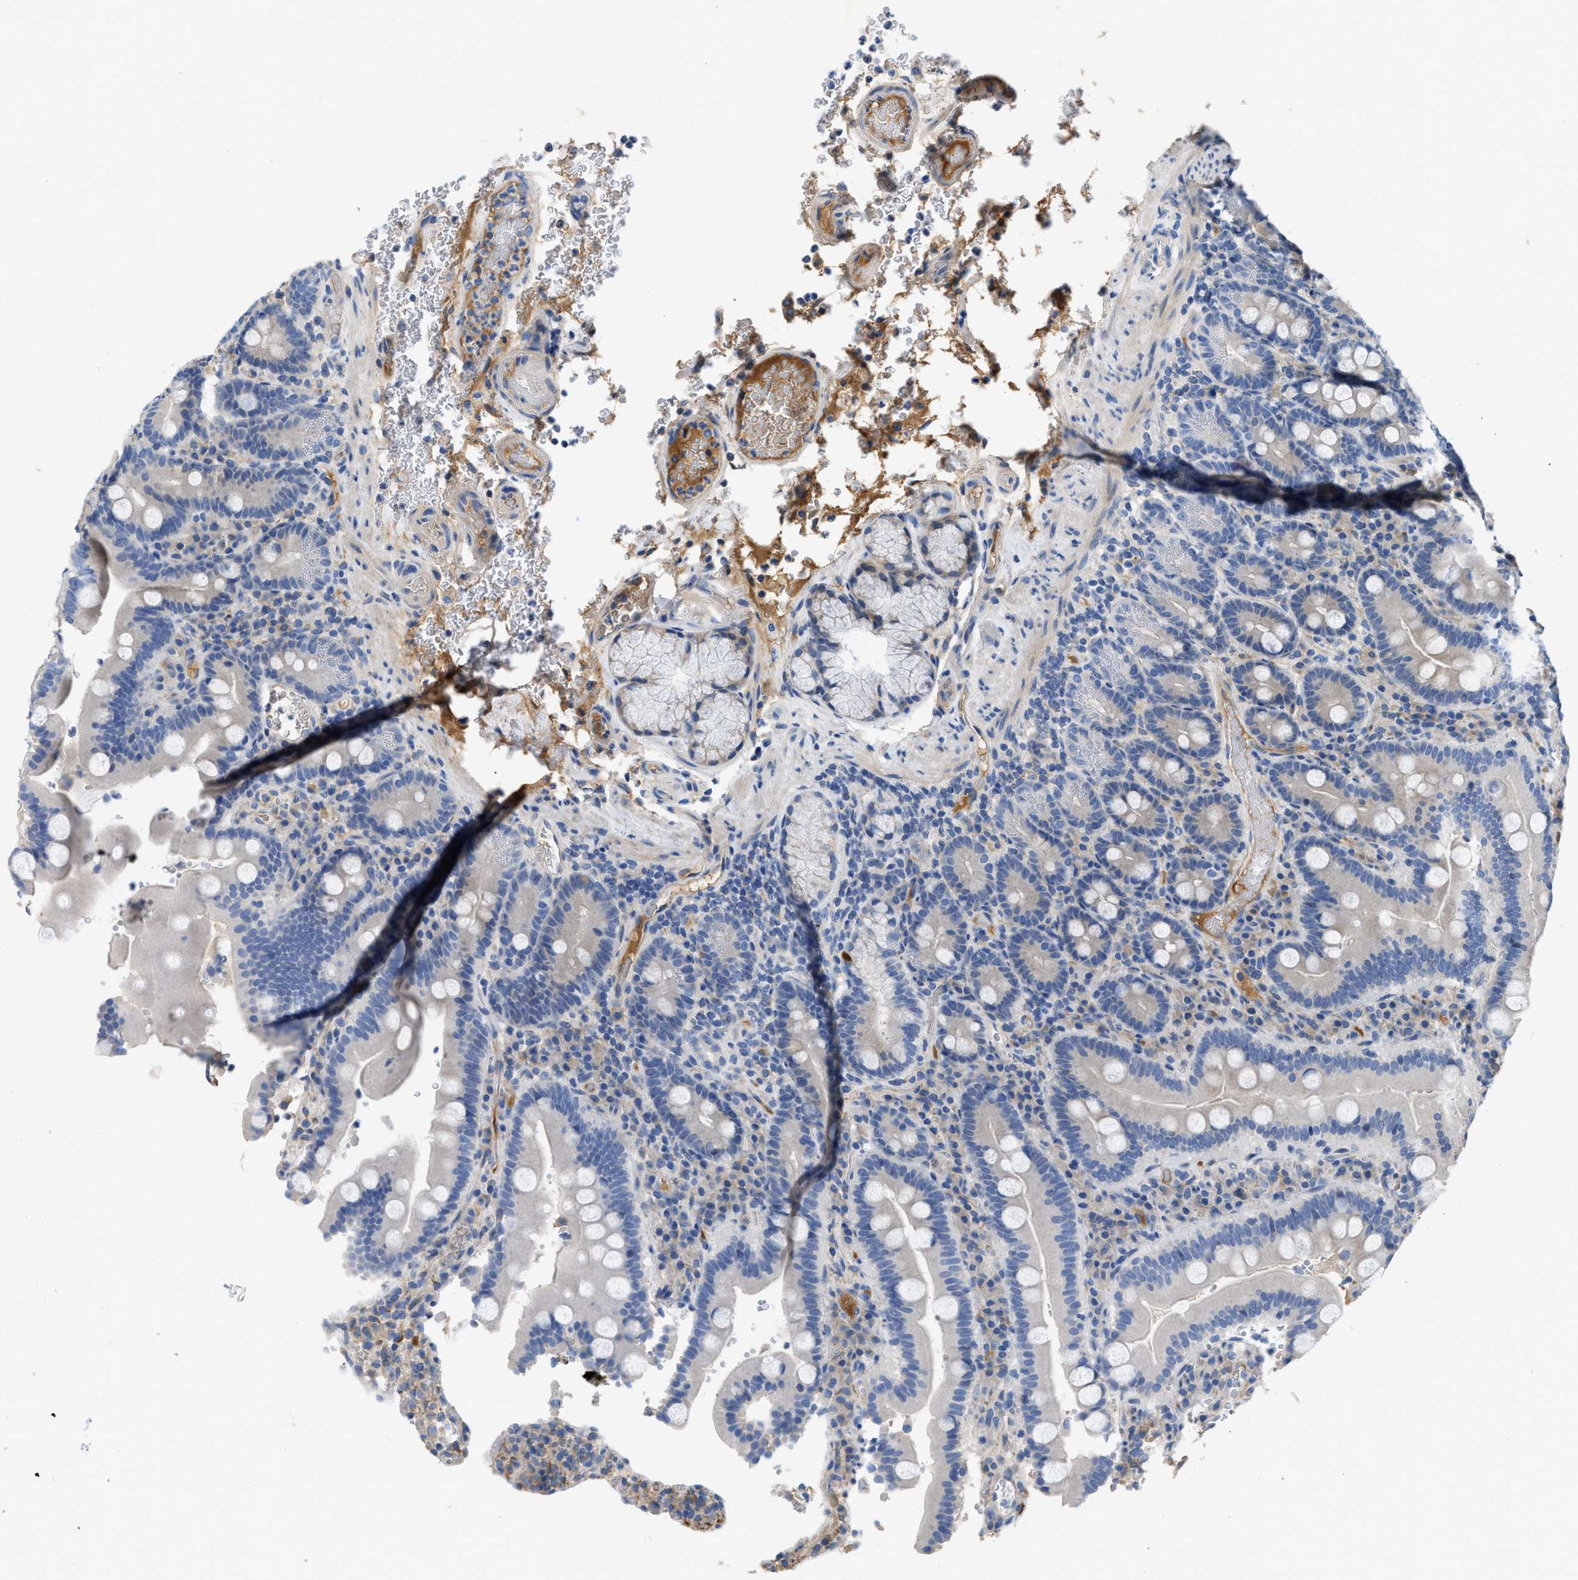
{"staining": {"intensity": "negative", "quantity": "none", "location": "none"}, "tissue": "duodenum", "cell_type": "Glandular cells", "image_type": "normal", "snomed": [{"axis": "morphology", "description": "Normal tissue, NOS"}, {"axis": "topography", "description": "Small intestine, NOS"}], "caption": "Immunohistochemical staining of benign duodenum demonstrates no significant staining in glandular cells. Brightfield microscopy of IHC stained with DAB (brown) and hematoxylin (blue), captured at high magnification.", "gene": "C1S", "patient": {"sex": "female", "age": 71}}